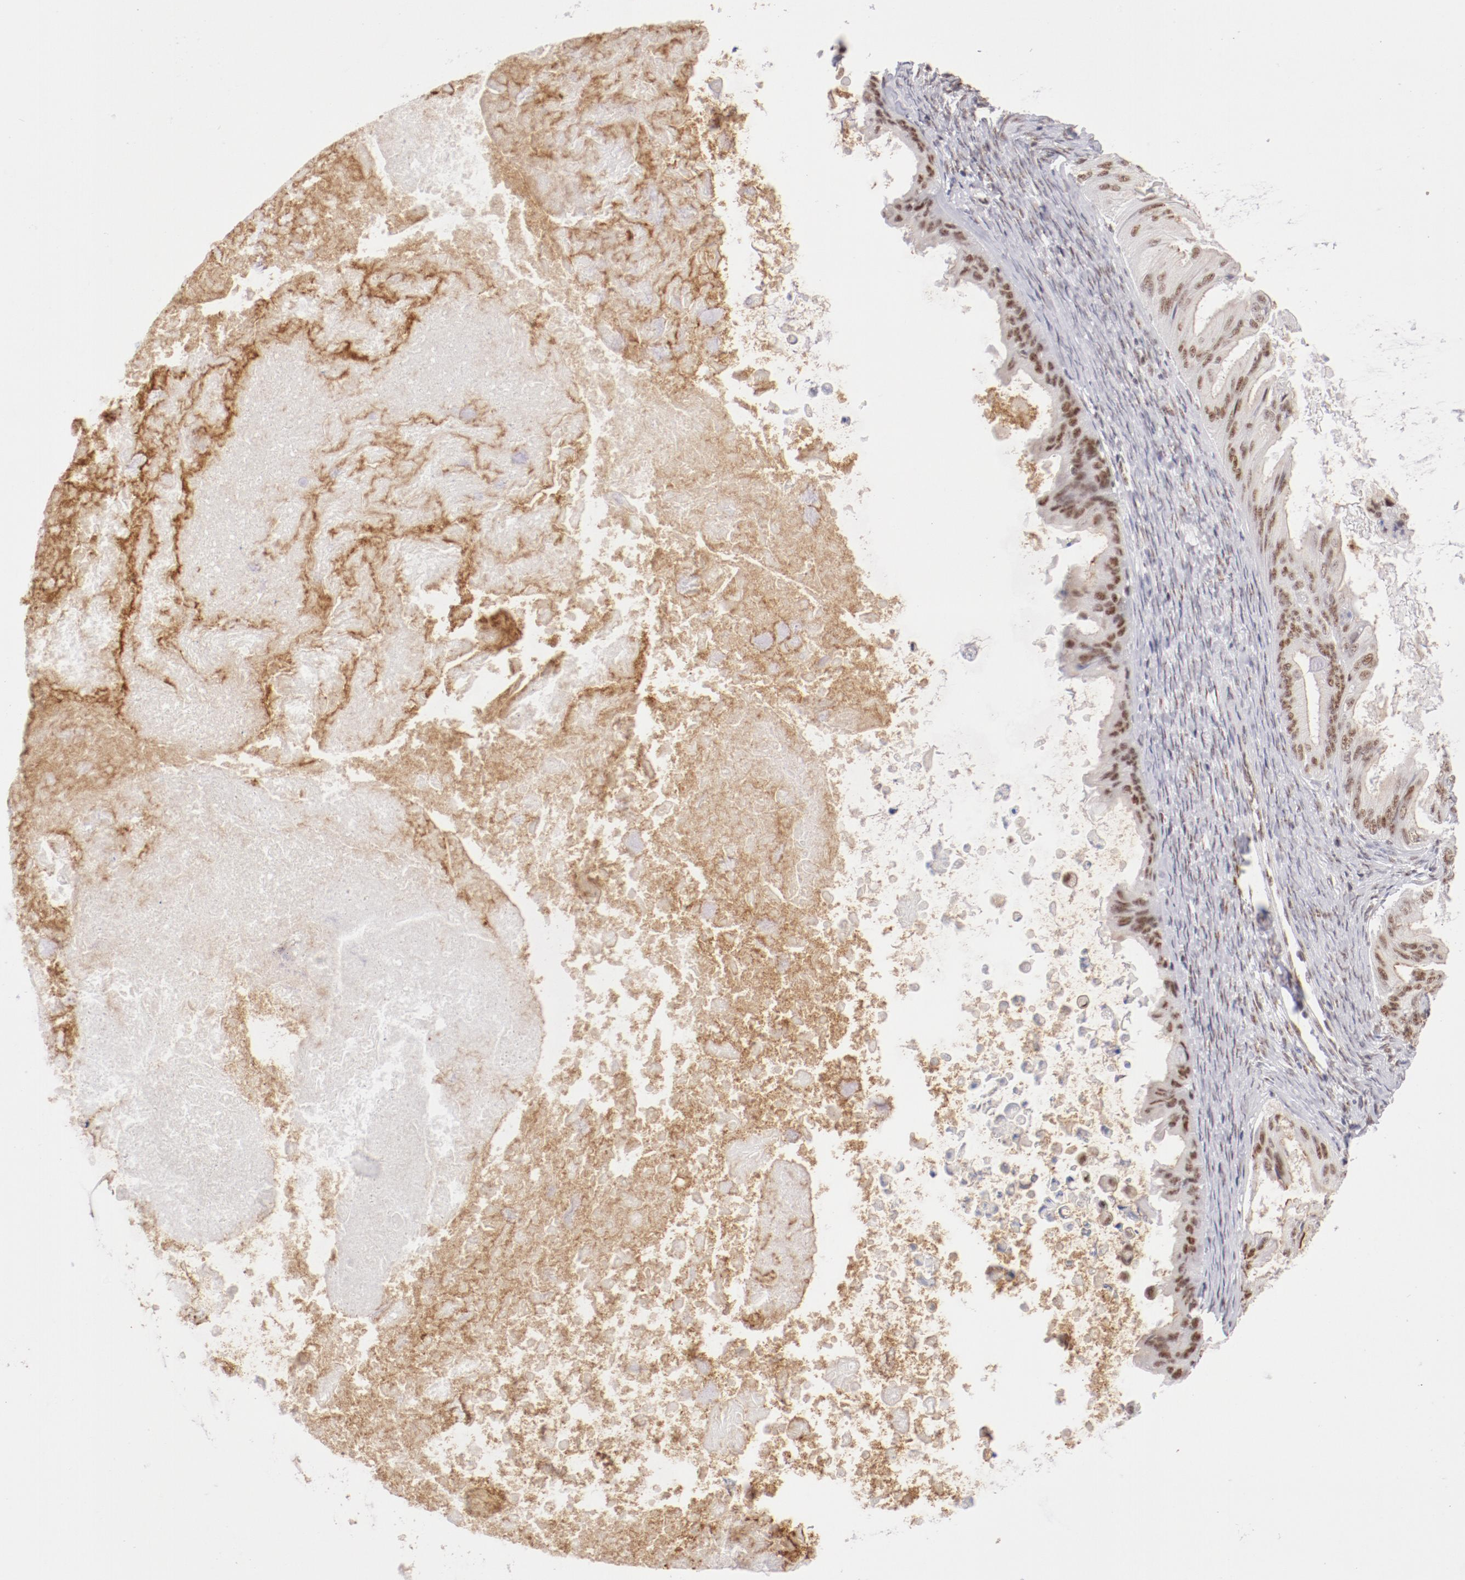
{"staining": {"intensity": "moderate", "quantity": ">75%", "location": "nuclear"}, "tissue": "ovarian cancer", "cell_type": "Tumor cells", "image_type": "cancer", "snomed": [{"axis": "morphology", "description": "Cystadenocarcinoma, mucinous, NOS"}, {"axis": "topography", "description": "Ovary"}], "caption": "Human ovarian mucinous cystadenocarcinoma stained for a protein (brown) displays moderate nuclear positive positivity in approximately >75% of tumor cells.", "gene": "TFAP4", "patient": {"sex": "female", "age": 37}}